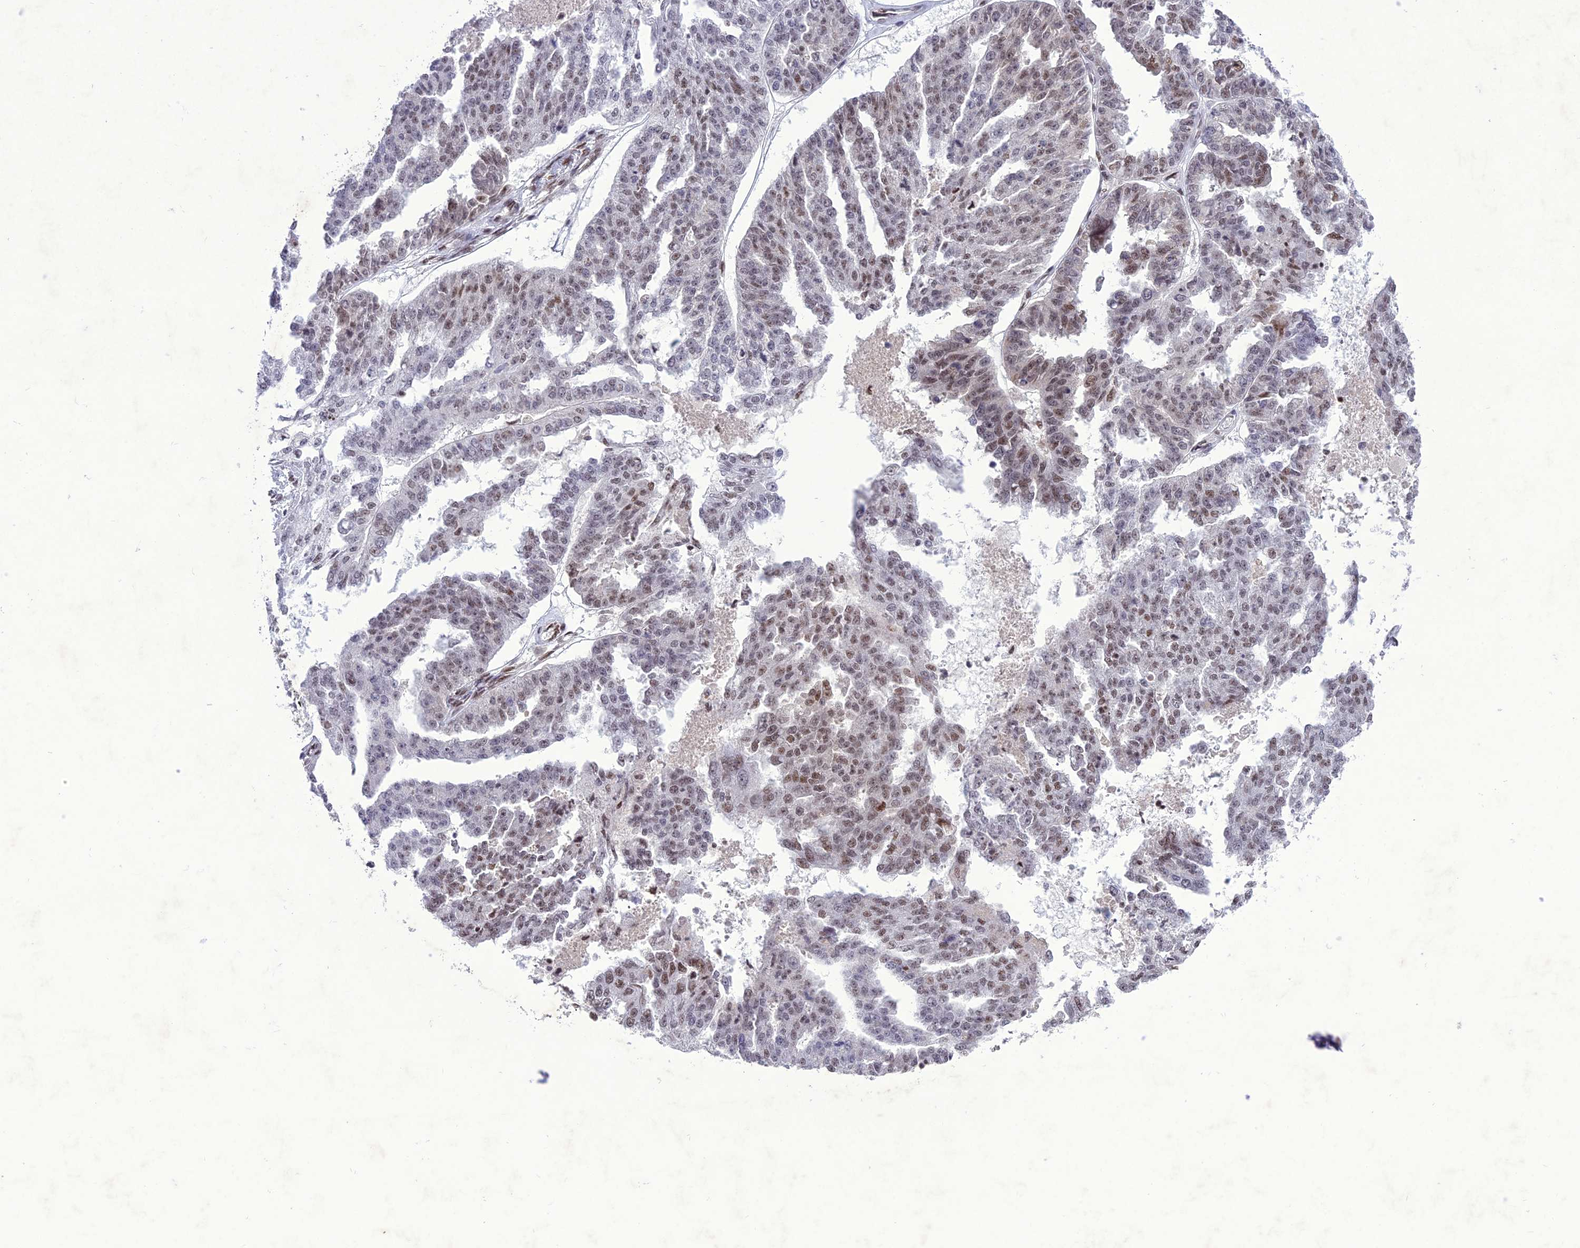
{"staining": {"intensity": "moderate", "quantity": "25%-75%", "location": "nuclear"}, "tissue": "ovarian cancer", "cell_type": "Tumor cells", "image_type": "cancer", "snomed": [{"axis": "morphology", "description": "Cystadenocarcinoma, serous, NOS"}, {"axis": "topography", "description": "Ovary"}], "caption": "Immunohistochemistry (IHC) (DAB) staining of human serous cystadenocarcinoma (ovarian) displays moderate nuclear protein staining in about 25%-75% of tumor cells. The staining is performed using DAB brown chromogen to label protein expression. The nuclei are counter-stained blue using hematoxylin.", "gene": "DDX1", "patient": {"sex": "female", "age": 58}}